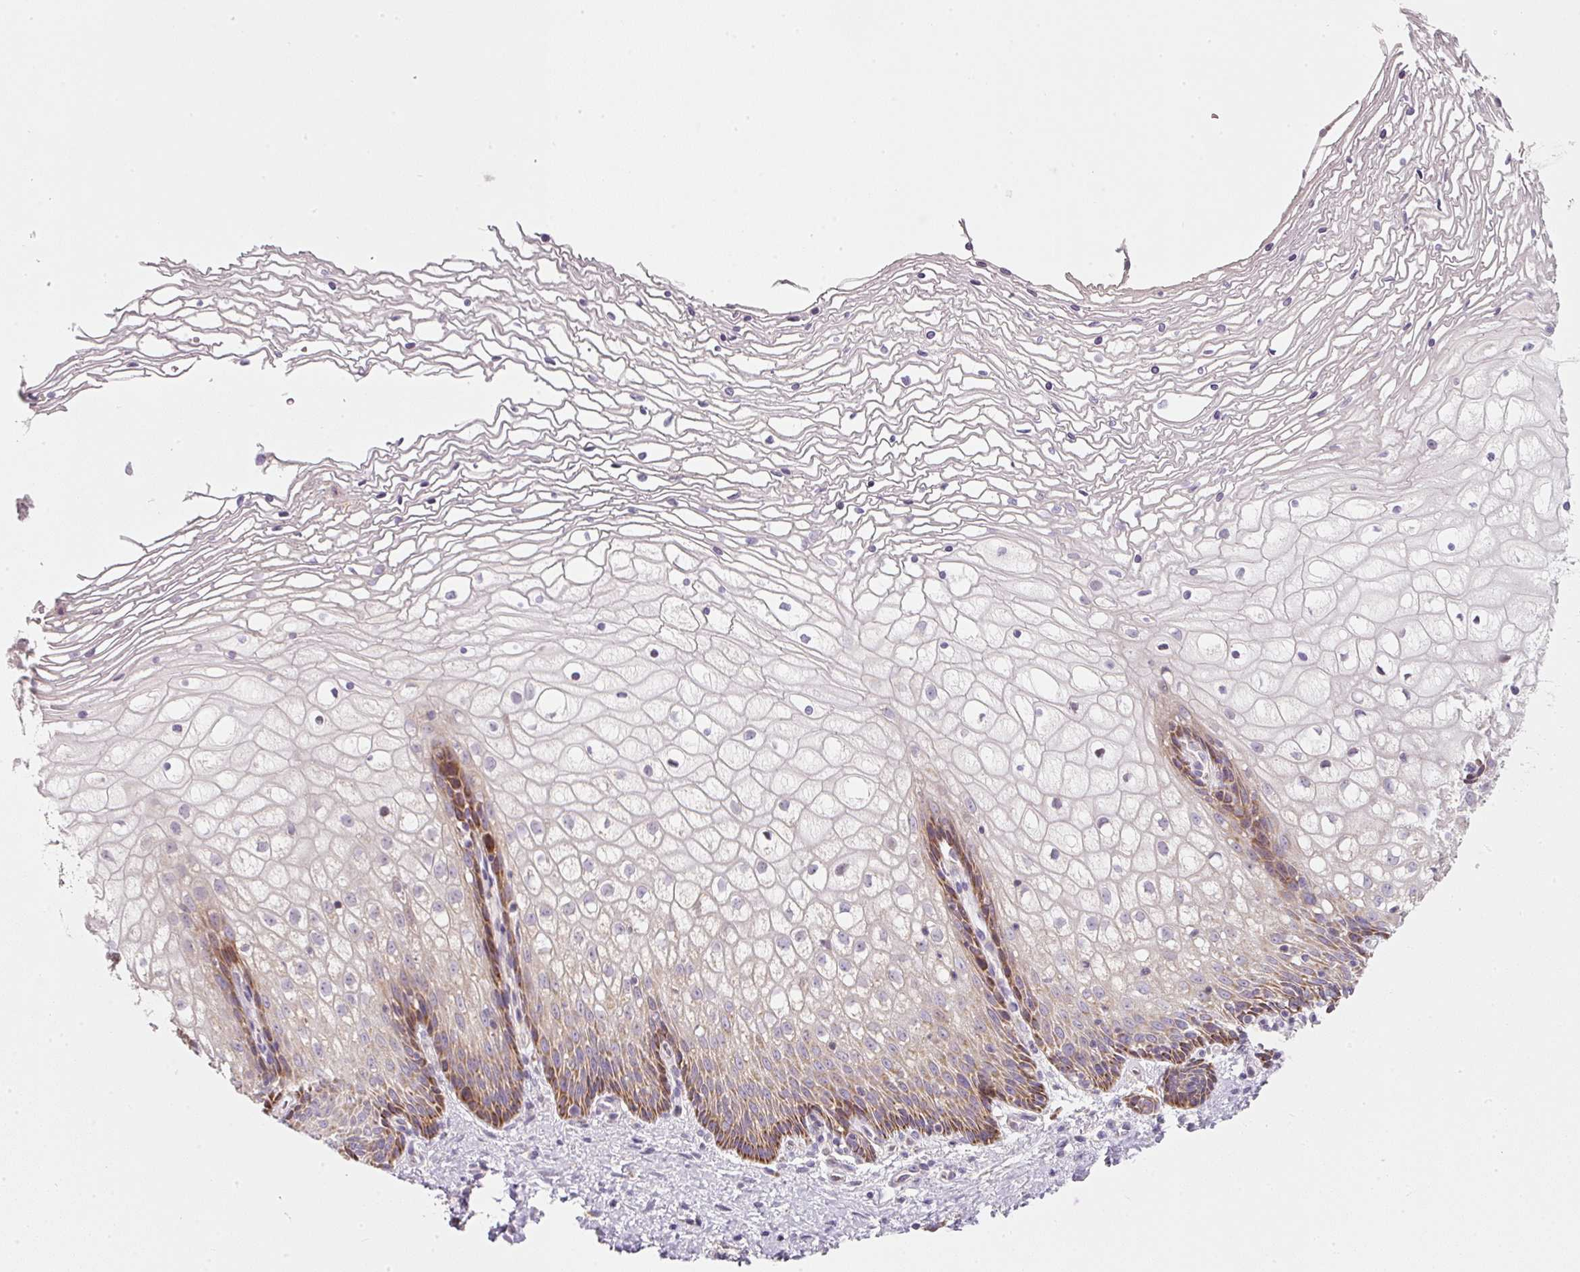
{"staining": {"intensity": "moderate", "quantity": "25%-75%", "location": "cytoplasmic/membranous"}, "tissue": "cervix", "cell_type": "Glandular cells", "image_type": "normal", "snomed": [{"axis": "morphology", "description": "Normal tissue, NOS"}, {"axis": "topography", "description": "Cervix"}], "caption": "High-power microscopy captured an immunohistochemistry image of normal cervix, revealing moderate cytoplasmic/membranous positivity in approximately 25%-75% of glandular cells. Ihc stains the protein in brown and the nuclei are stained blue.", "gene": "NDUFA1", "patient": {"sex": "female", "age": 36}}